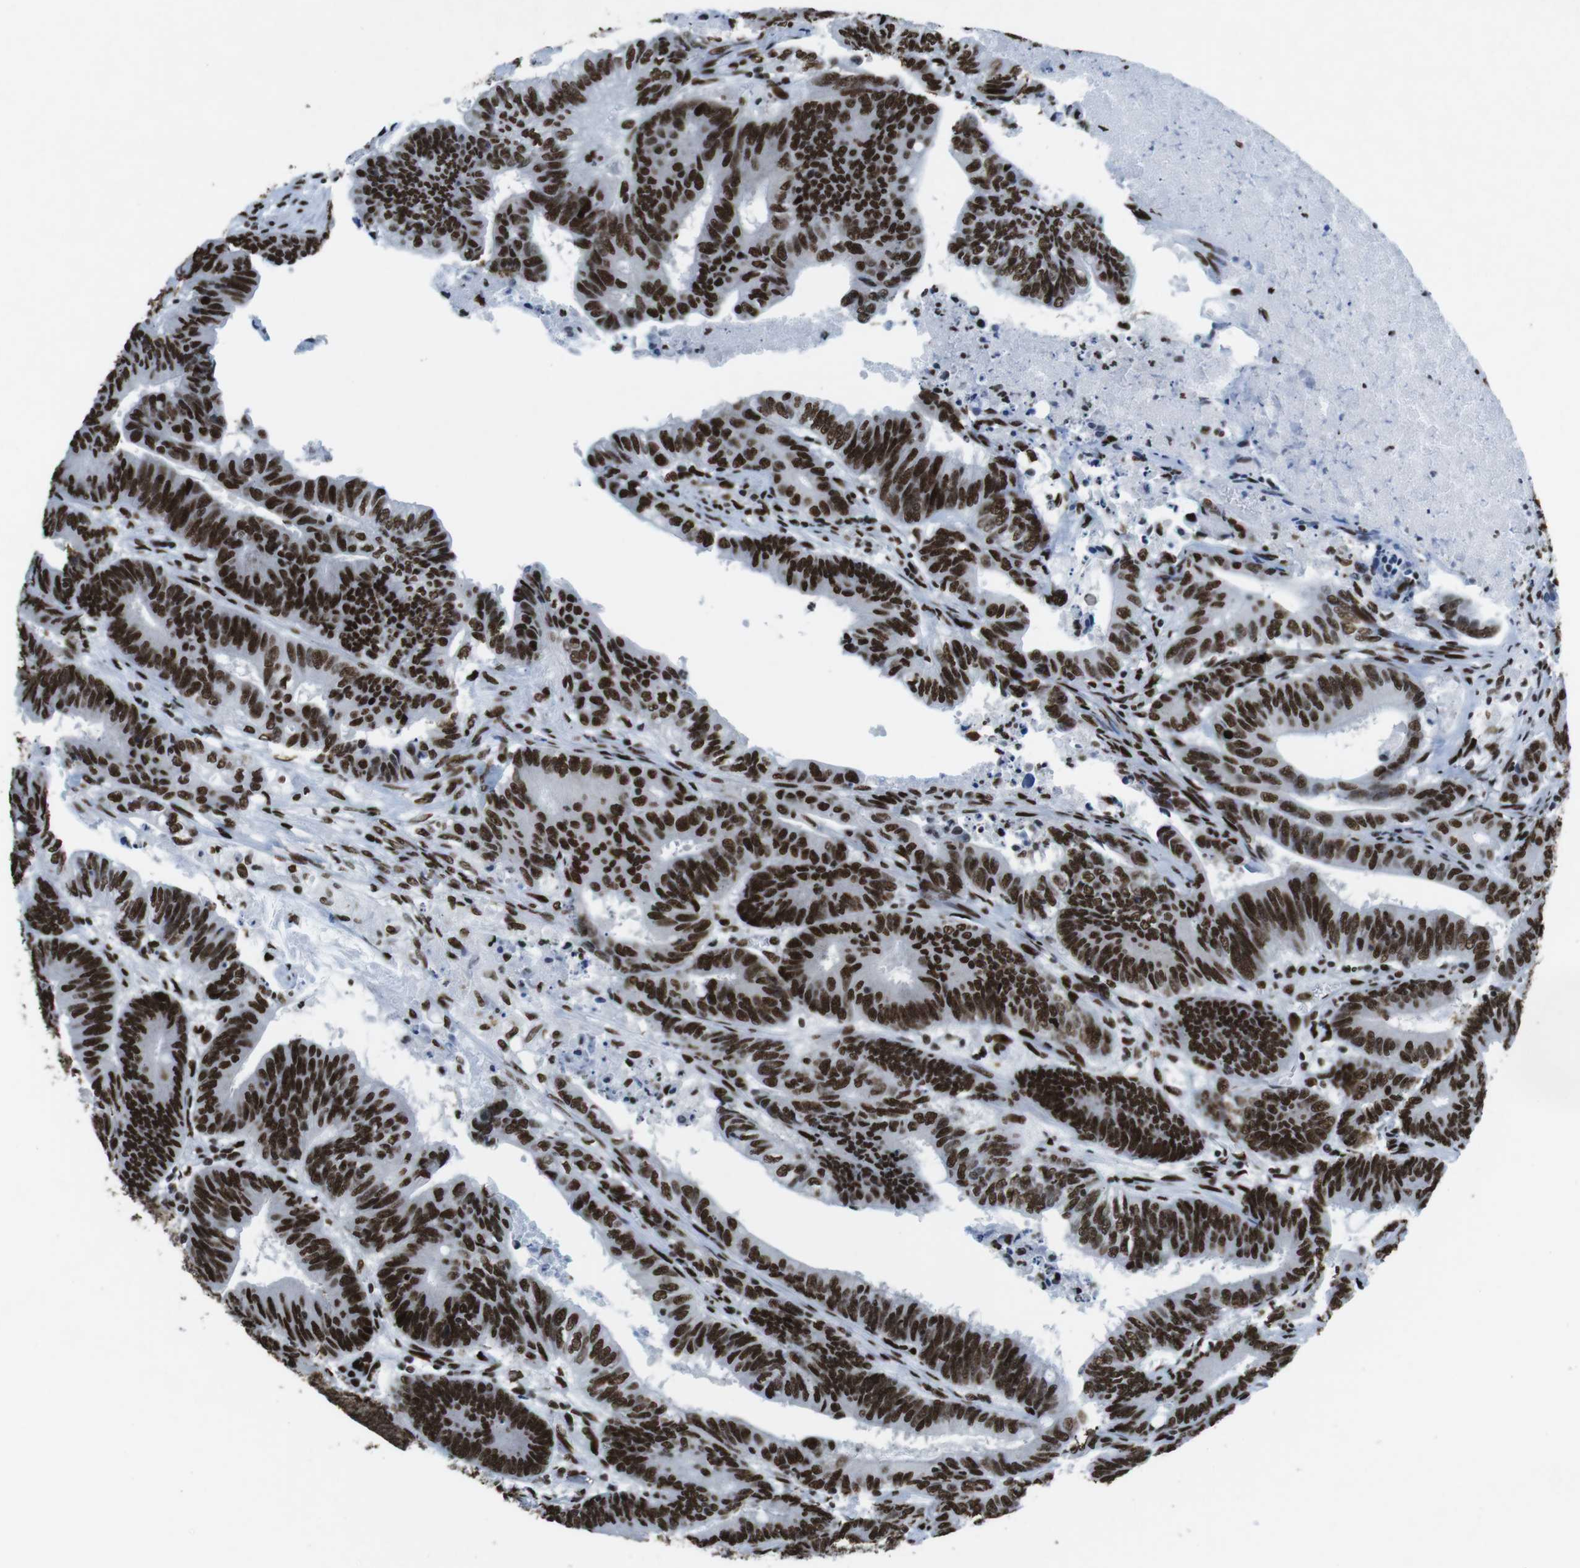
{"staining": {"intensity": "strong", "quantity": ">75%", "location": "nuclear"}, "tissue": "colorectal cancer", "cell_type": "Tumor cells", "image_type": "cancer", "snomed": [{"axis": "morphology", "description": "Adenocarcinoma, NOS"}, {"axis": "topography", "description": "Colon"}], "caption": "DAB immunohistochemical staining of human colorectal cancer (adenocarcinoma) displays strong nuclear protein staining in approximately >75% of tumor cells. Nuclei are stained in blue.", "gene": "CITED2", "patient": {"sex": "male", "age": 45}}